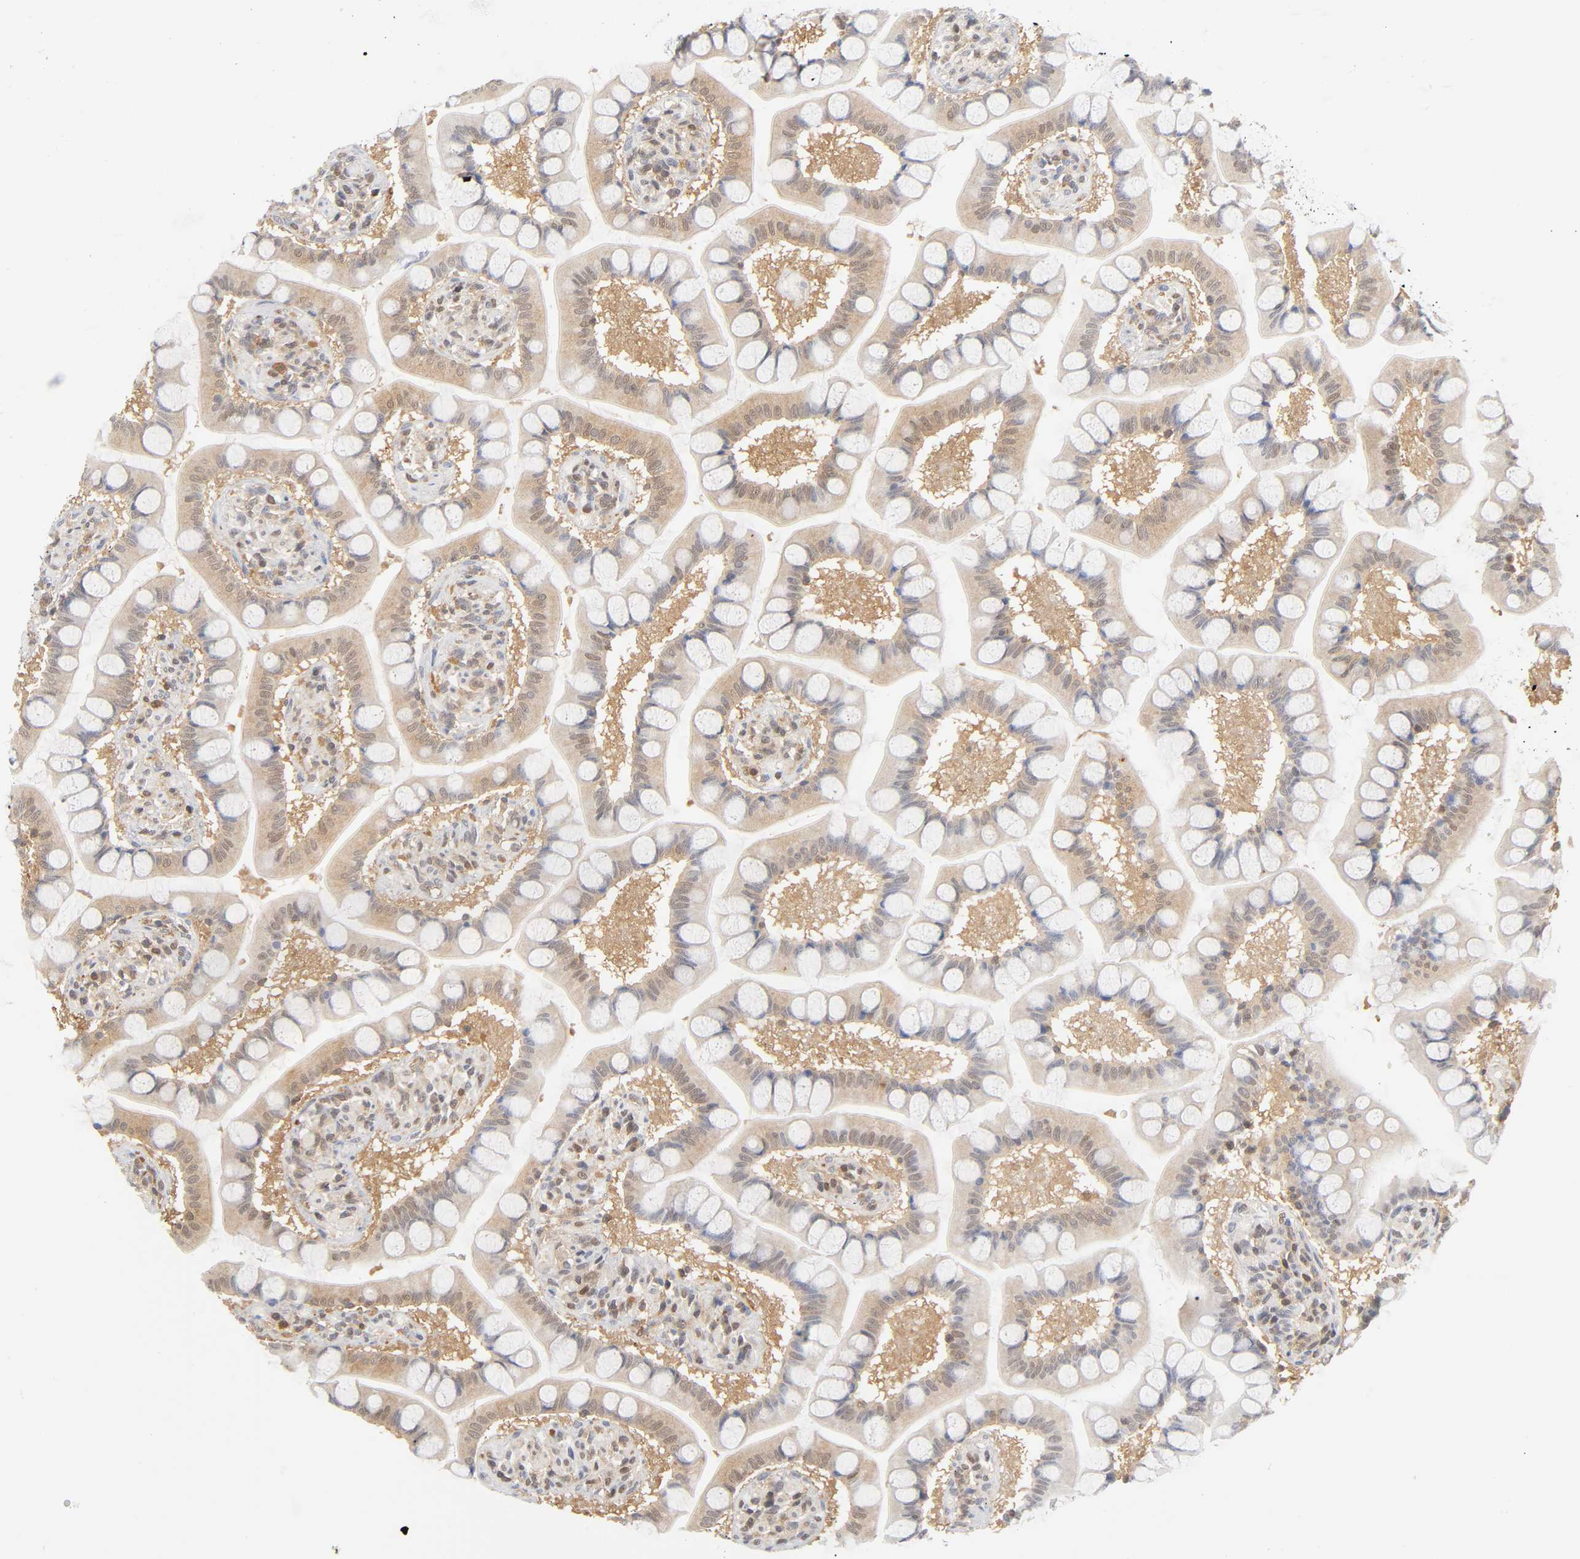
{"staining": {"intensity": "moderate", "quantity": ">75%", "location": "cytoplasmic/membranous"}, "tissue": "small intestine", "cell_type": "Glandular cells", "image_type": "normal", "snomed": [{"axis": "morphology", "description": "Normal tissue, NOS"}, {"axis": "topography", "description": "Small intestine"}], "caption": "DAB (3,3'-diaminobenzidine) immunohistochemical staining of benign small intestine demonstrates moderate cytoplasmic/membranous protein positivity in approximately >75% of glandular cells. The staining was performed using DAB, with brown indicating positive protein expression. Nuclei are stained blue with hematoxylin.", "gene": "DFFB", "patient": {"sex": "male", "age": 41}}